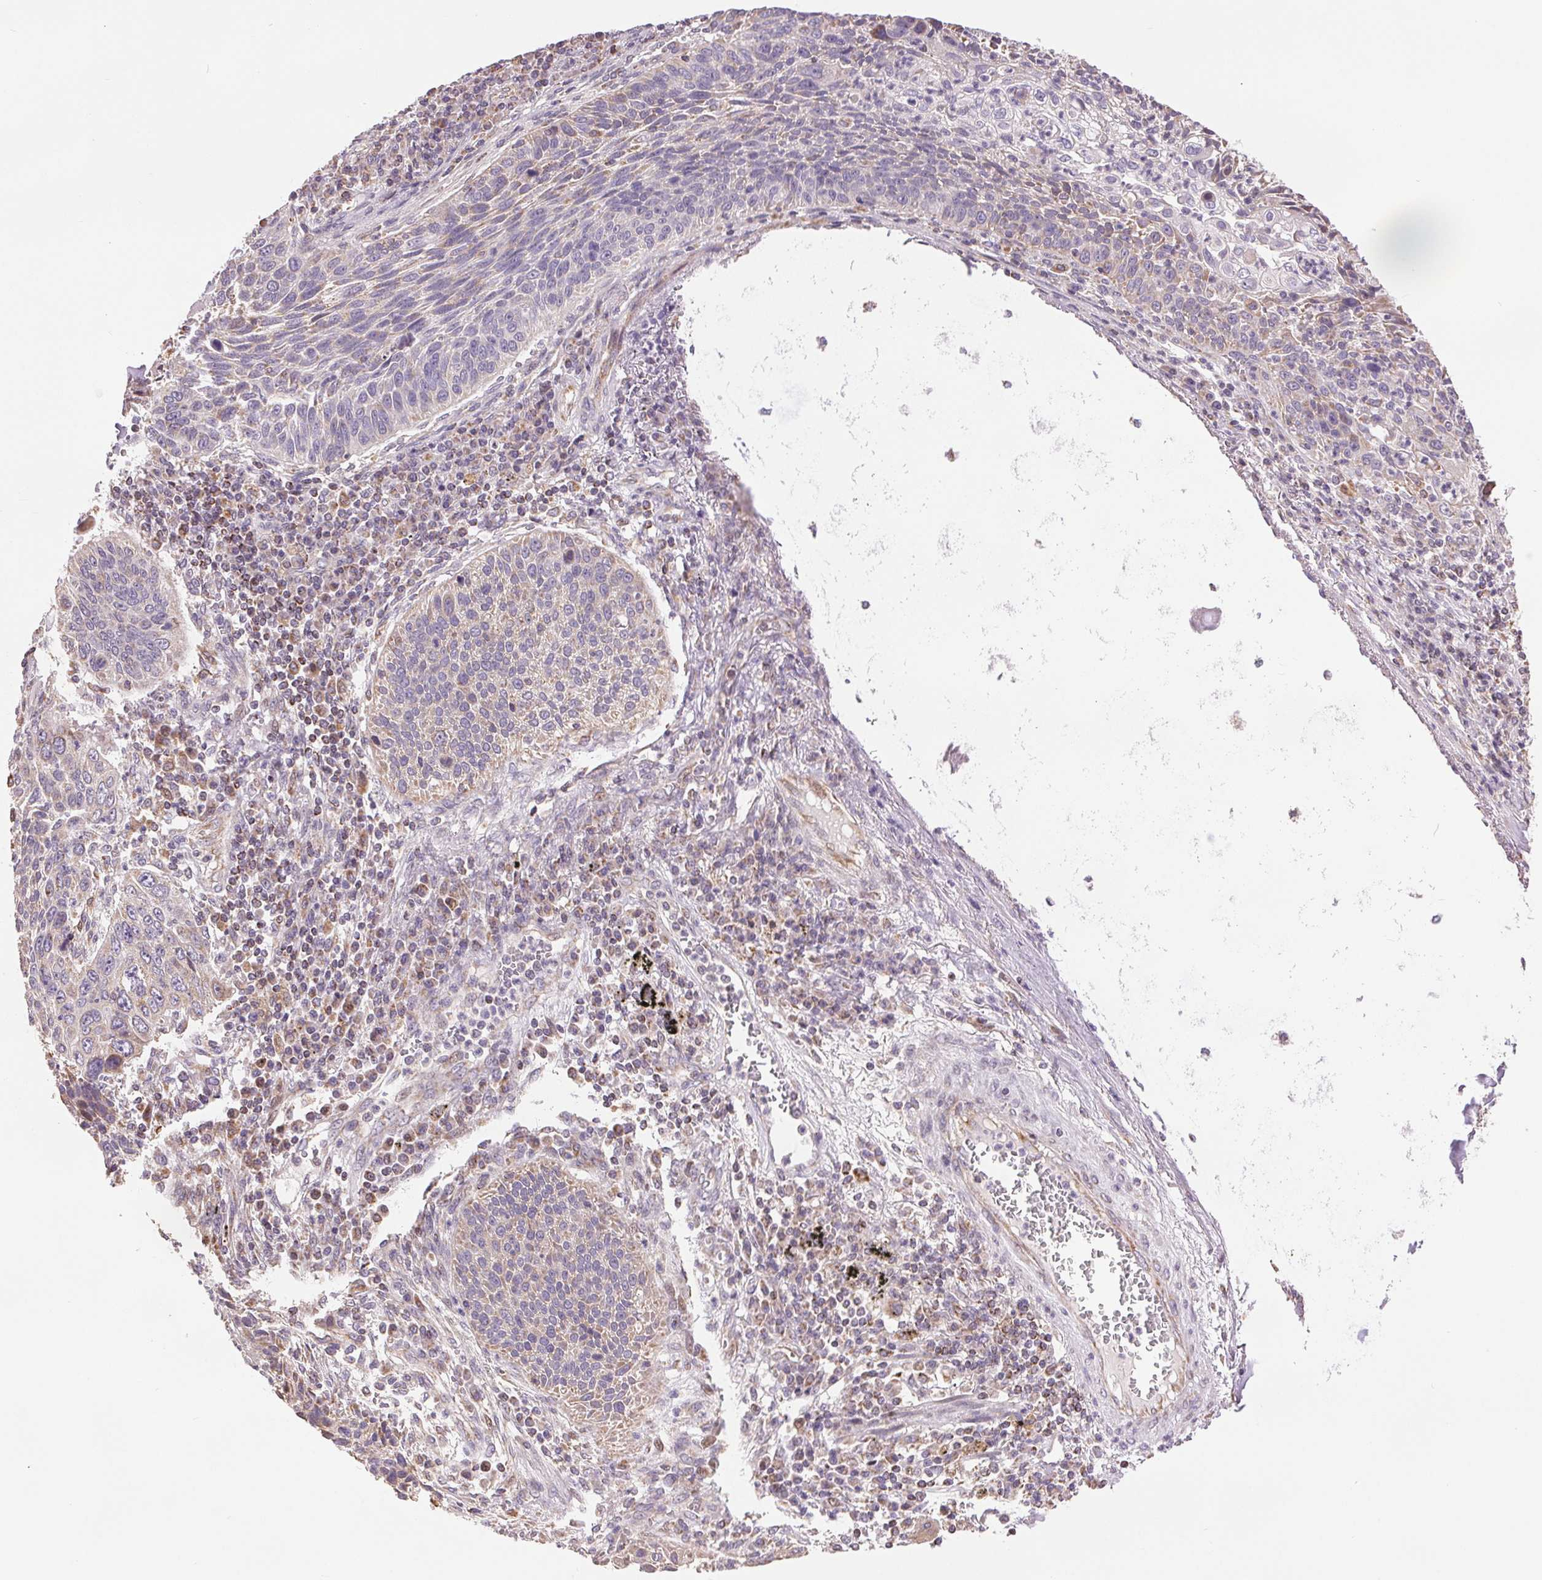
{"staining": {"intensity": "negative", "quantity": "none", "location": "none"}, "tissue": "lung cancer", "cell_type": "Tumor cells", "image_type": "cancer", "snomed": [{"axis": "morphology", "description": "Squamous cell carcinoma, NOS"}, {"axis": "morphology", "description": "Squamous cell carcinoma, metastatic, NOS"}, {"axis": "topography", "description": "Lung"}, {"axis": "topography", "description": "Pleura, NOS"}], "caption": "DAB (3,3'-diaminobenzidine) immunohistochemical staining of human lung squamous cell carcinoma exhibits no significant positivity in tumor cells. (Stains: DAB immunohistochemistry with hematoxylin counter stain, Microscopy: brightfield microscopy at high magnification).", "gene": "DGUOK", "patient": {"sex": "male", "age": 72}}